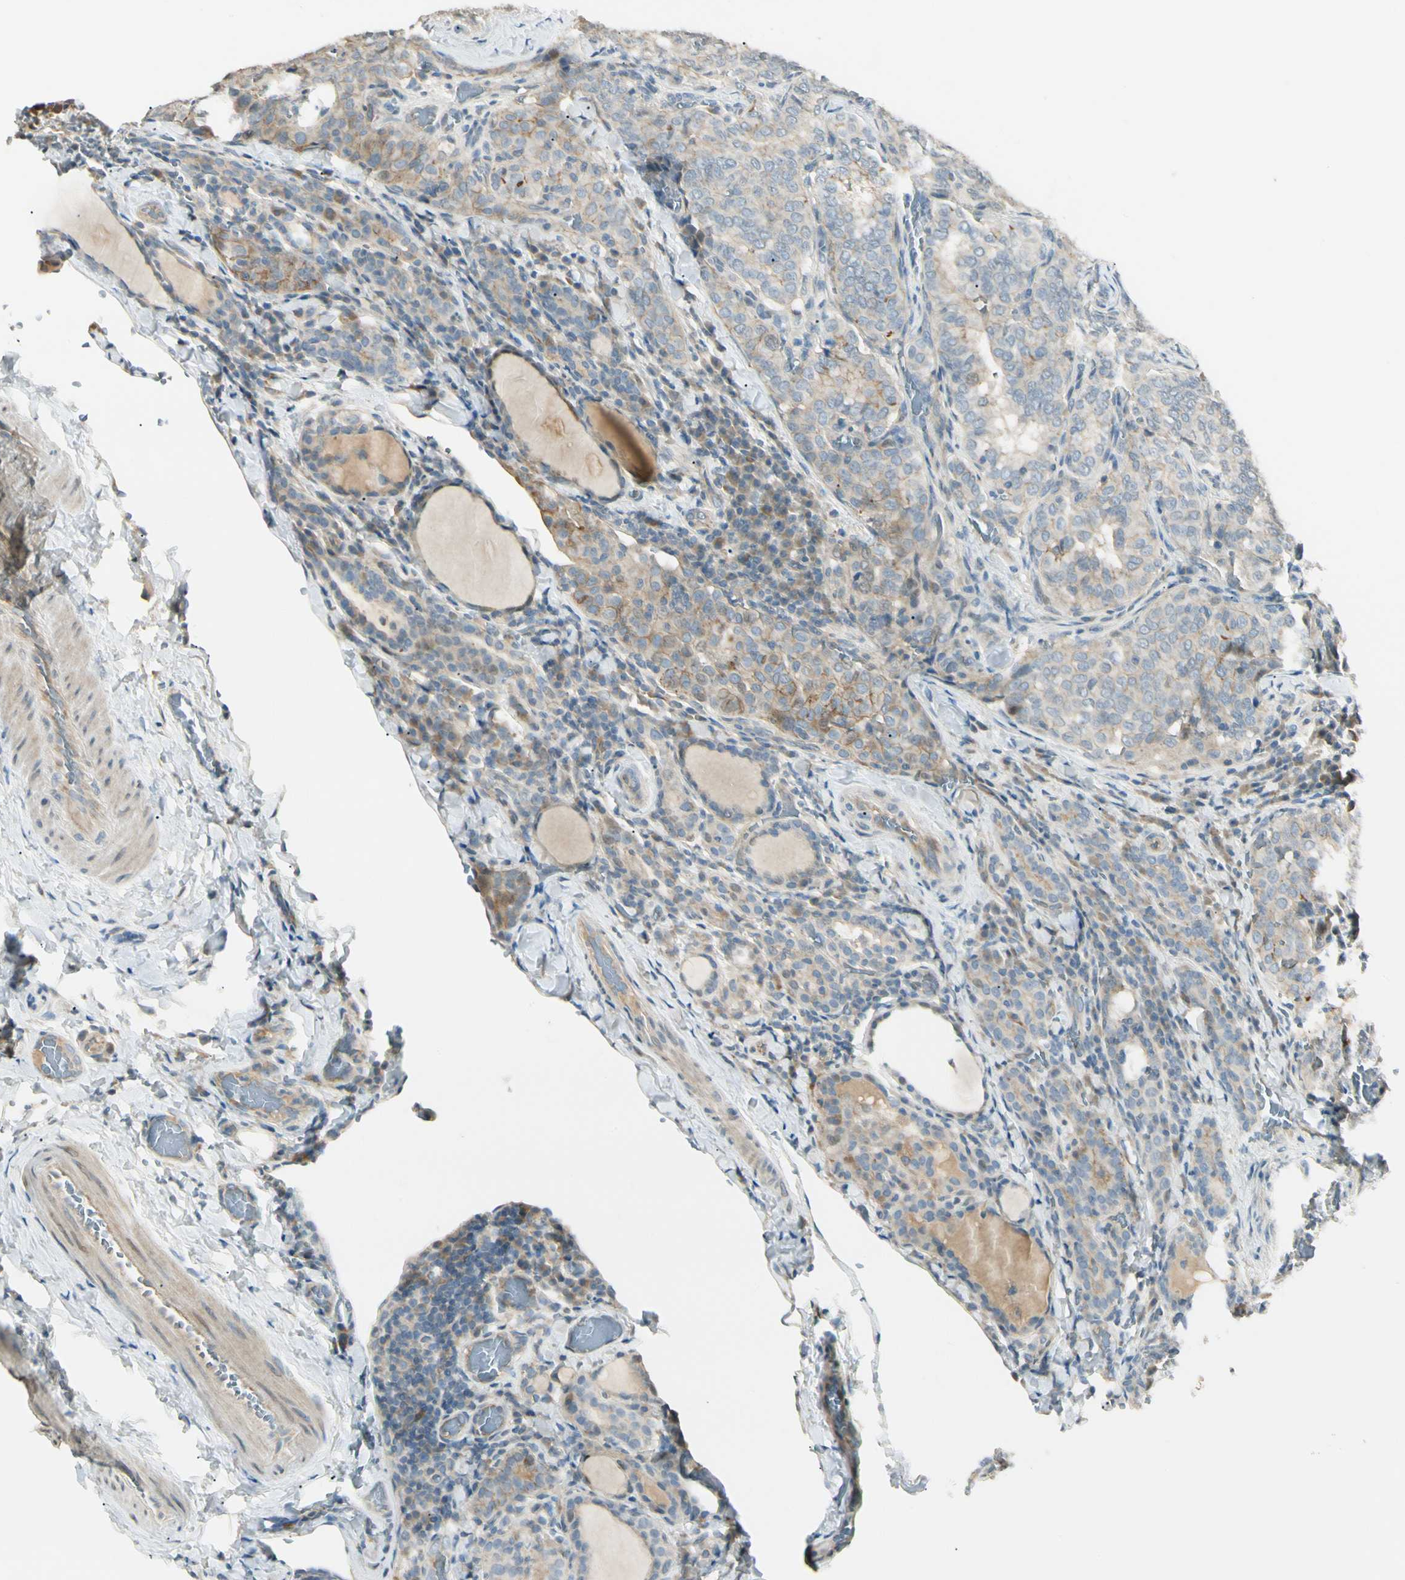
{"staining": {"intensity": "weak", "quantity": "25%-75%", "location": "cytoplasmic/membranous"}, "tissue": "thyroid cancer", "cell_type": "Tumor cells", "image_type": "cancer", "snomed": [{"axis": "morphology", "description": "Normal tissue, NOS"}, {"axis": "morphology", "description": "Papillary adenocarcinoma, NOS"}, {"axis": "topography", "description": "Thyroid gland"}], "caption": "A low amount of weak cytoplasmic/membranous positivity is identified in about 25%-75% of tumor cells in papillary adenocarcinoma (thyroid) tissue.", "gene": "P3H2", "patient": {"sex": "female", "age": 30}}